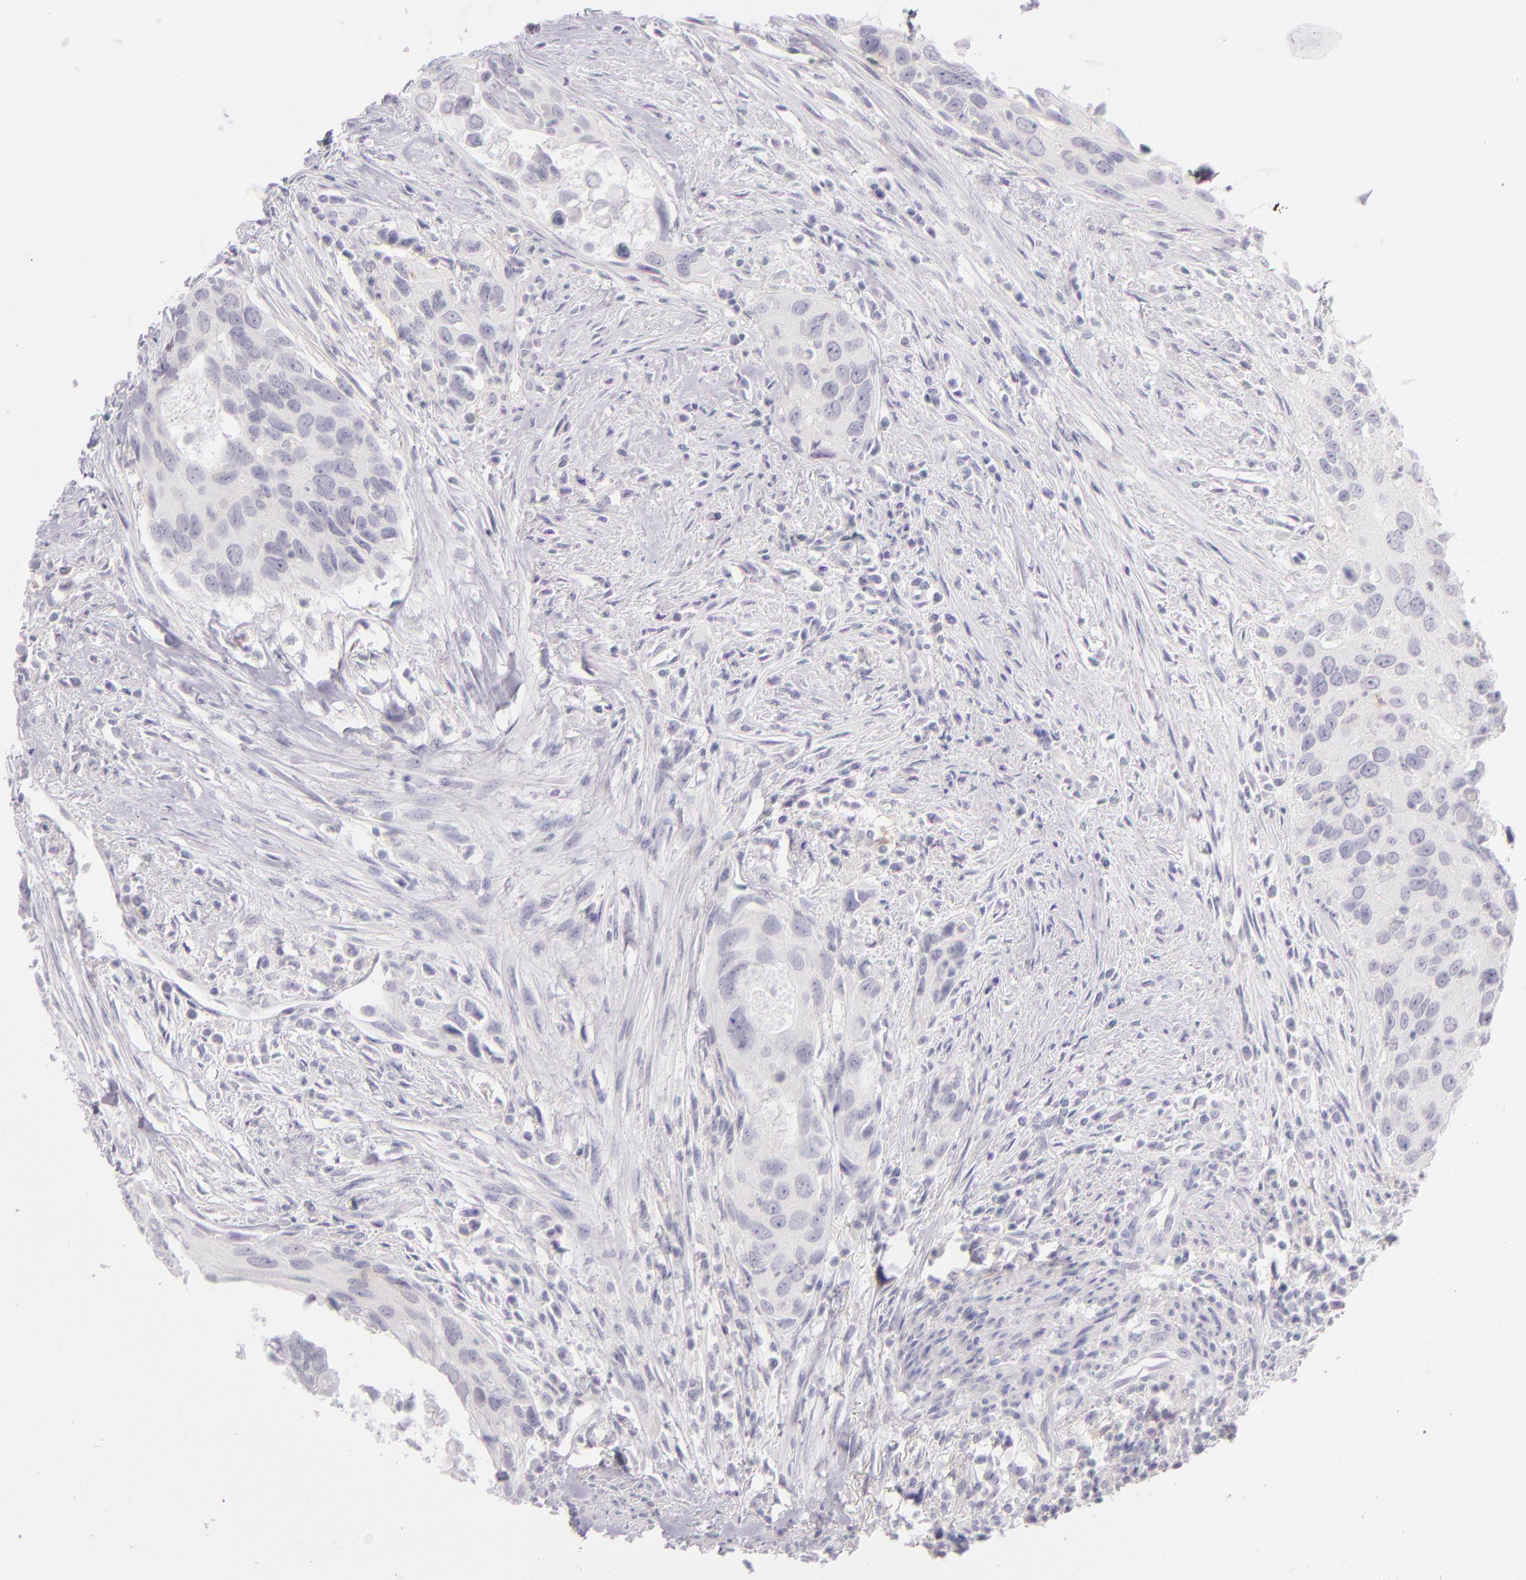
{"staining": {"intensity": "negative", "quantity": "none", "location": "none"}, "tissue": "urothelial cancer", "cell_type": "Tumor cells", "image_type": "cancer", "snomed": [{"axis": "morphology", "description": "Urothelial carcinoma, High grade"}, {"axis": "topography", "description": "Urinary bladder"}], "caption": "Urothelial cancer was stained to show a protein in brown. There is no significant positivity in tumor cells.", "gene": "CD40", "patient": {"sex": "male", "age": 71}}